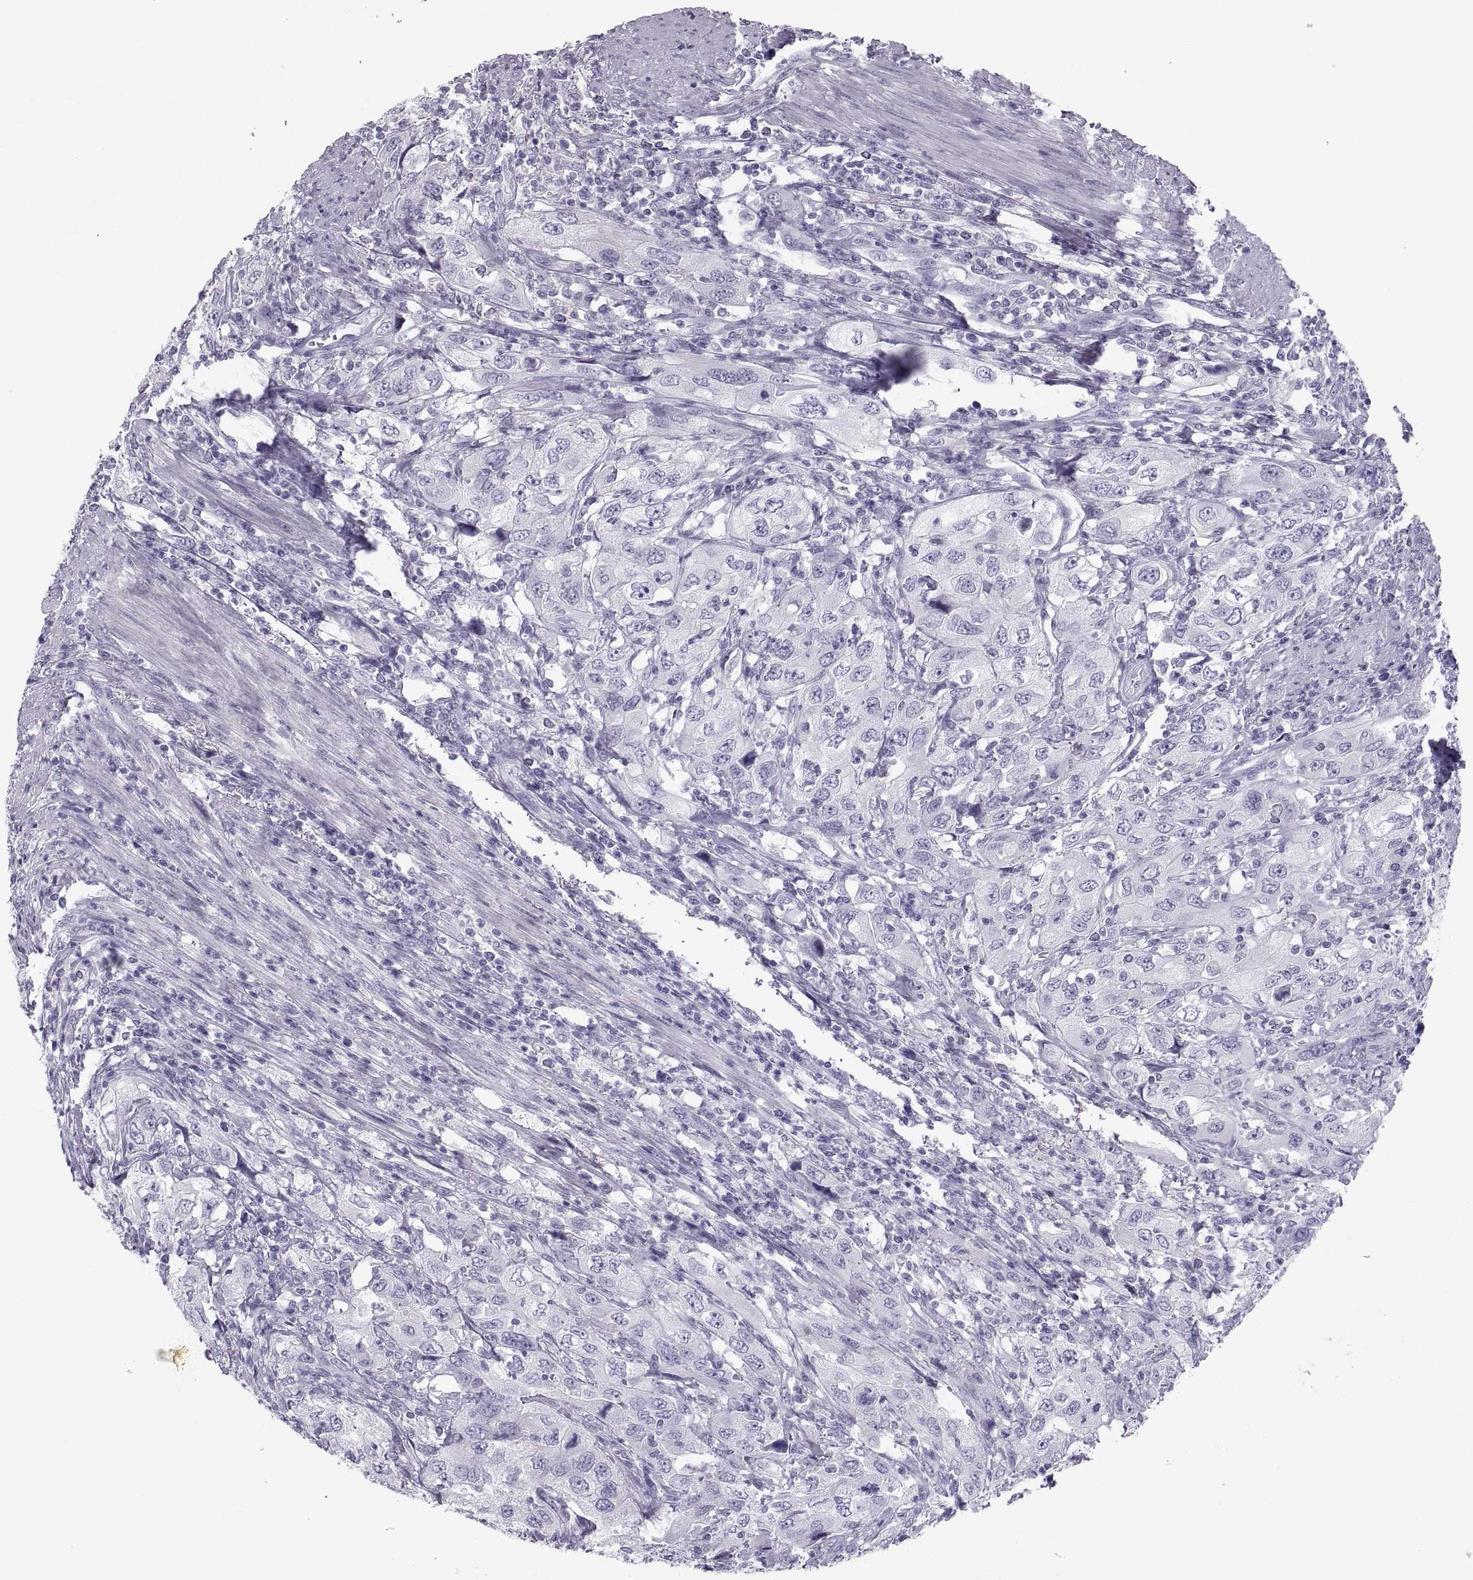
{"staining": {"intensity": "negative", "quantity": "none", "location": "none"}, "tissue": "urothelial cancer", "cell_type": "Tumor cells", "image_type": "cancer", "snomed": [{"axis": "morphology", "description": "Urothelial carcinoma, High grade"}, {"axis": "topography", "description": "Urinary bladder"}], "caption": "Tumor cells show no significant positivity in urothelial cancer. The staining is performed using DAB brown chromogen with nuclei counter-stained in using hematoxylin.", "gene": "PCSK1N", "patient": {"sex": "male", "age": 76}}